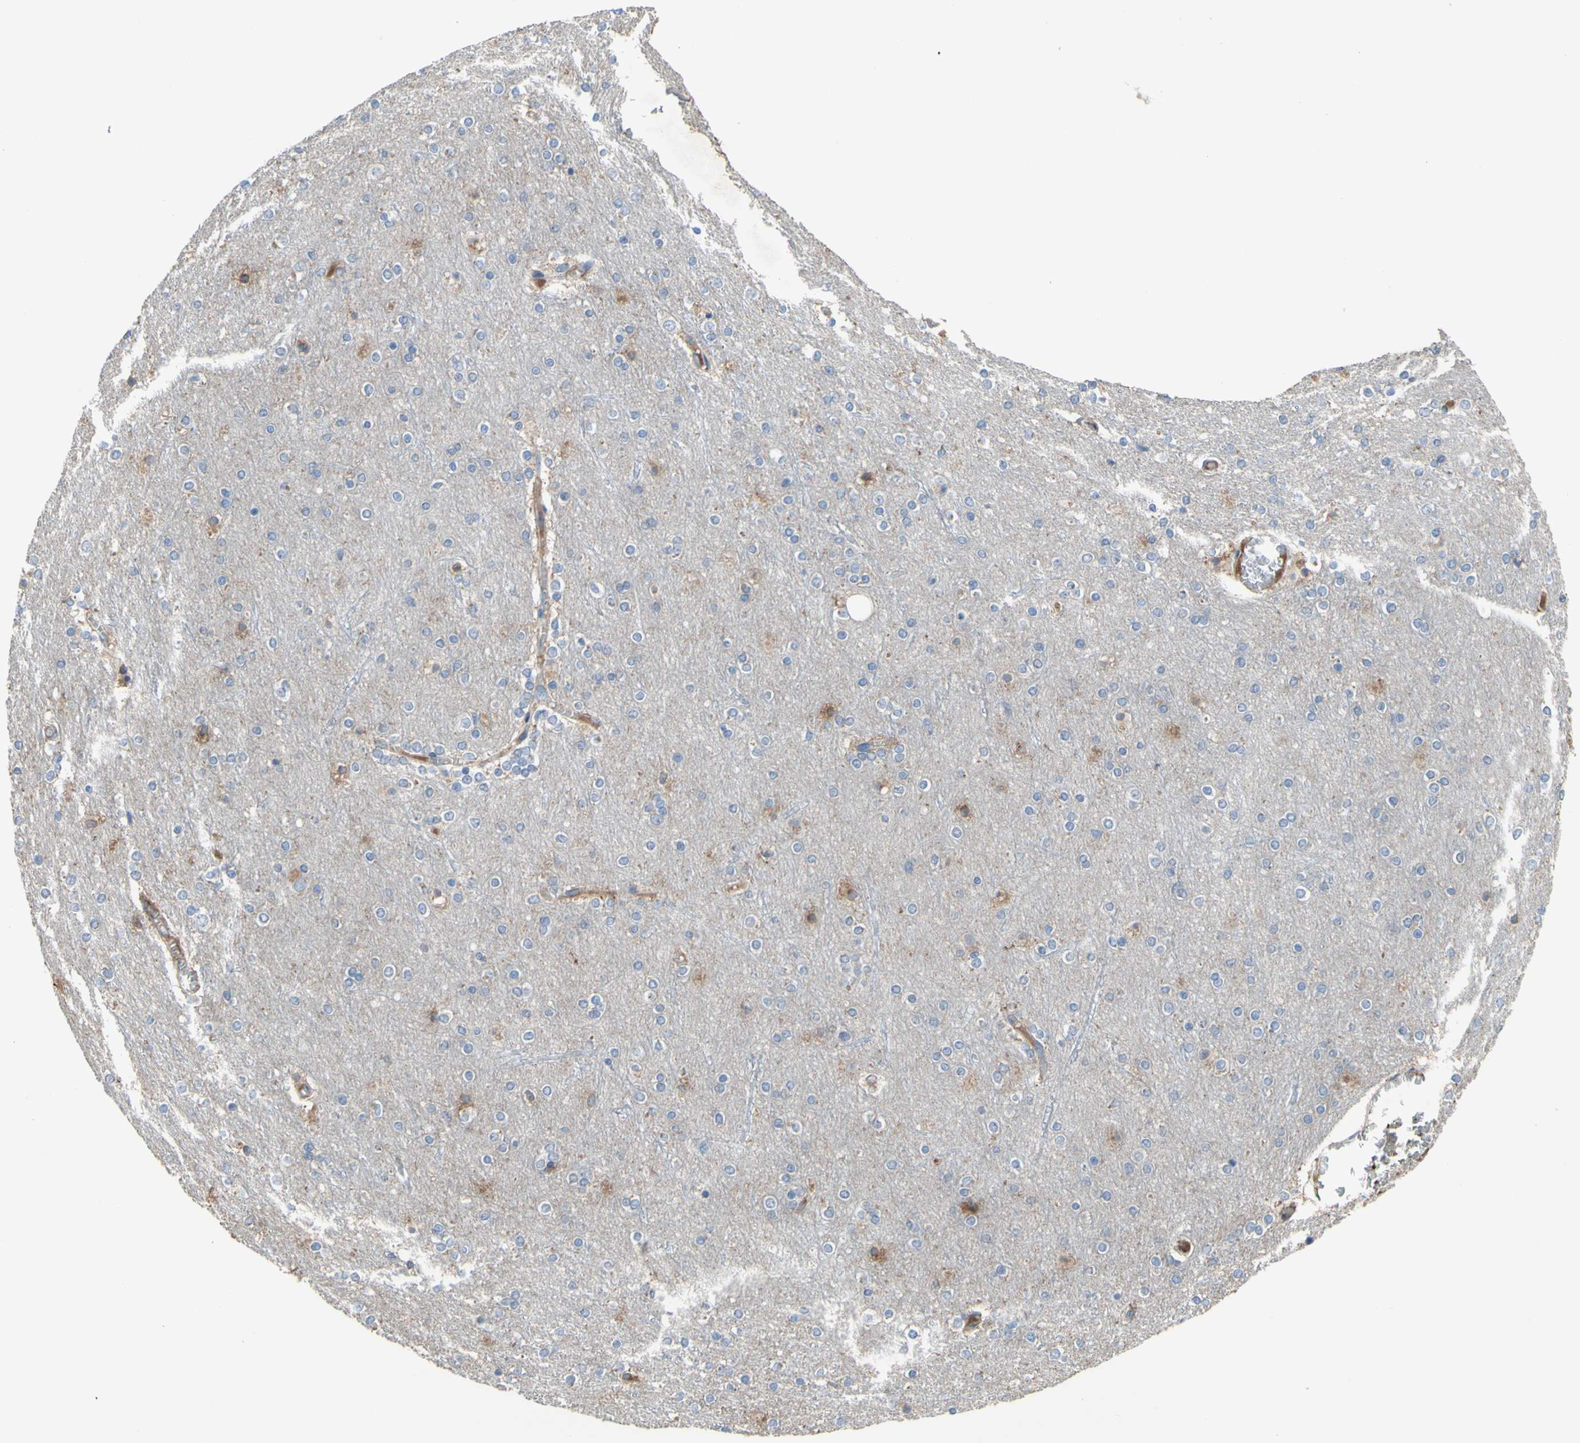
{"staining": {"intensity": "weak", "quantity": "25%-75%", "location": "cytoplasmic/membranous"}, "tissue": "cerebral cortex", "cell_type": "Endothelial cells", "image_type": "normal", "snomed": [{"axis": "morphology", "description": "Normal tissue, NOS"}, {"axis": "topography", "description": "Cerebral cortex"}], "caption": "Weak cytoplasmic/membranous staining is appreciated in about 25%-75% of endothelial cells in benign cerebral cortex.", "gene": "GRAMD2B", "patient": {"sex": "female", "age": 54}}